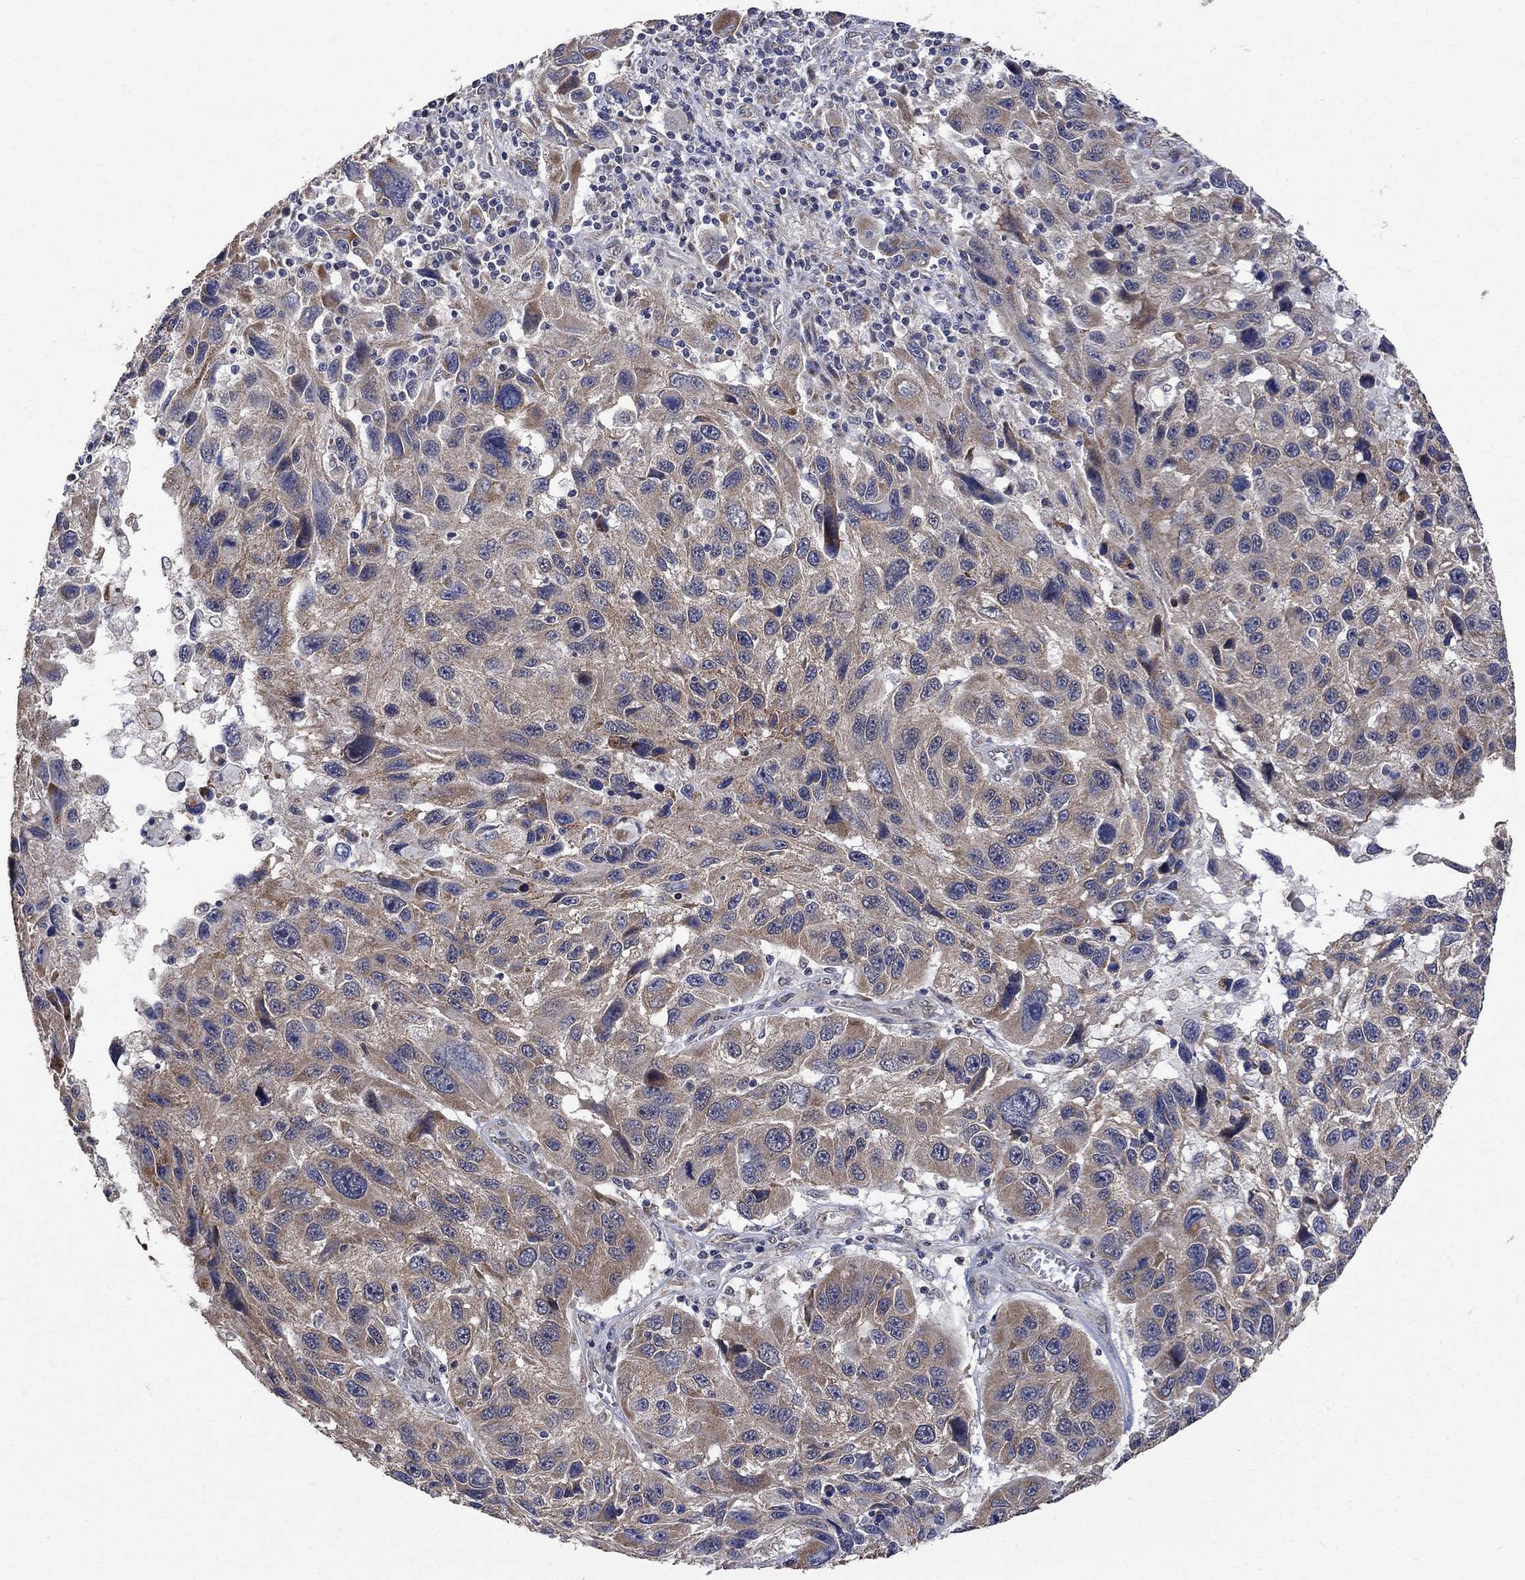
{"staining": {"intensity": "moderate", "quantity": "<25%", "location": "cytoplasmic/membranous"}, "tissue": "melanoma", "cell_type": "Tumor cells", "image_type": "cancer", "snomed": [{"axis": "morphology", "description": "Malignant melanoma, NOS"}, {"axis": "topography", "description": "Skin"}], "caption": "Immunohistochemistry (IHC) image of malignant melanoma stained for a protein (brown), which displays low levels of moderate cytoplasmic/membranous expression in about <25% of tumor cells.", "gene": "ANKRA2", "patient": {"sex": "male", "age": 53}}